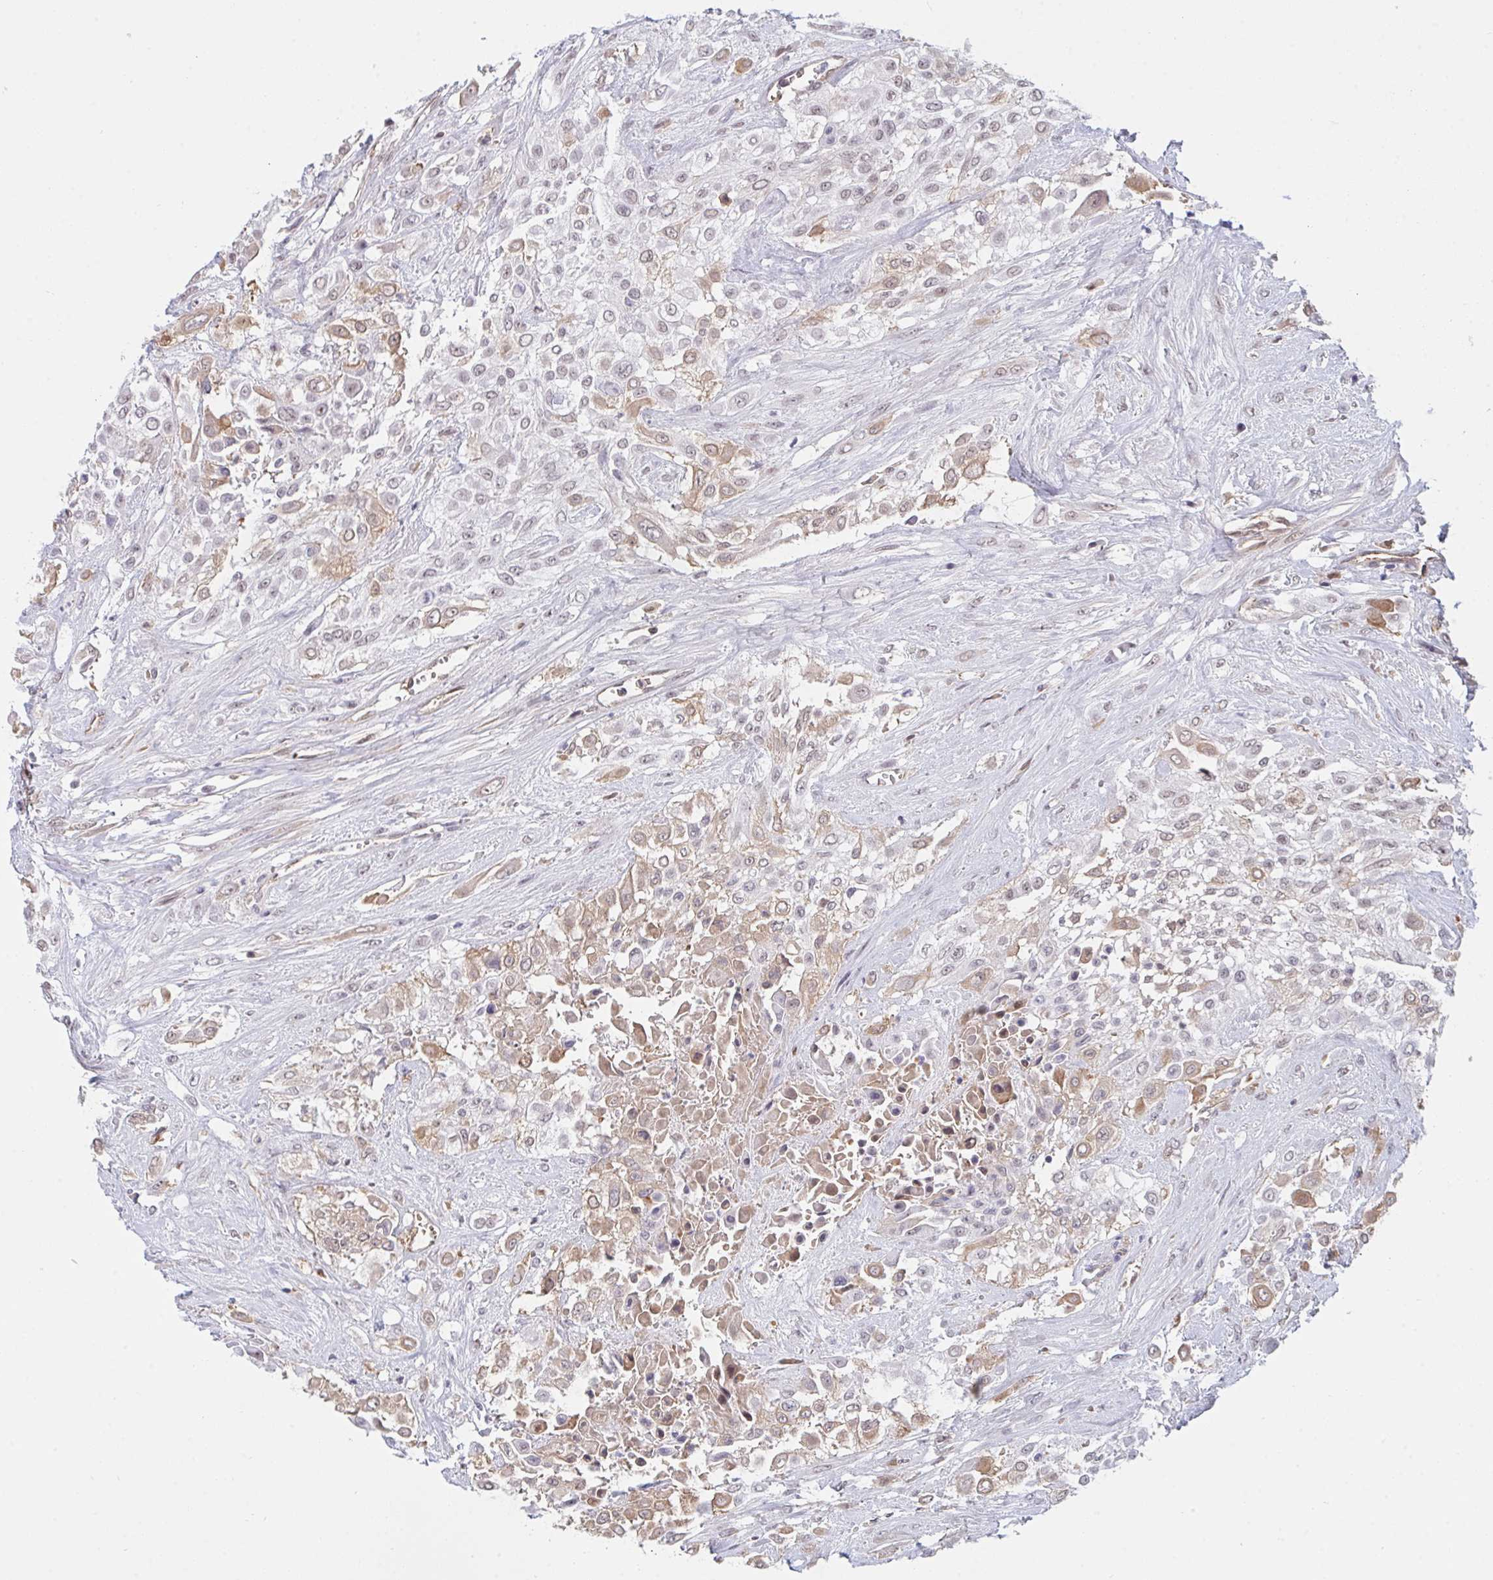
{"staining": {"intensity": "negative", "quantity": "none", "location": "none"}, "tissue": "urothelial cancer", "cell_type": "Tumor cells", "image_type": "cancer", "snomed": [{"axis": "morphology", "description": "Urothelial carcinoma, High grade"}, {"axis": "topography", "description": "Urinary bladder"}], "caption": "Immunohistochemistry micrograph of neoplastic tissue: human urothelial cancer stained with DAB (3,3'-diaminobenzidine) displays no significant protein positivity in tumor cells.", "gene": "DSCAML1", "patient": {"sex": "male", "age": 57}}